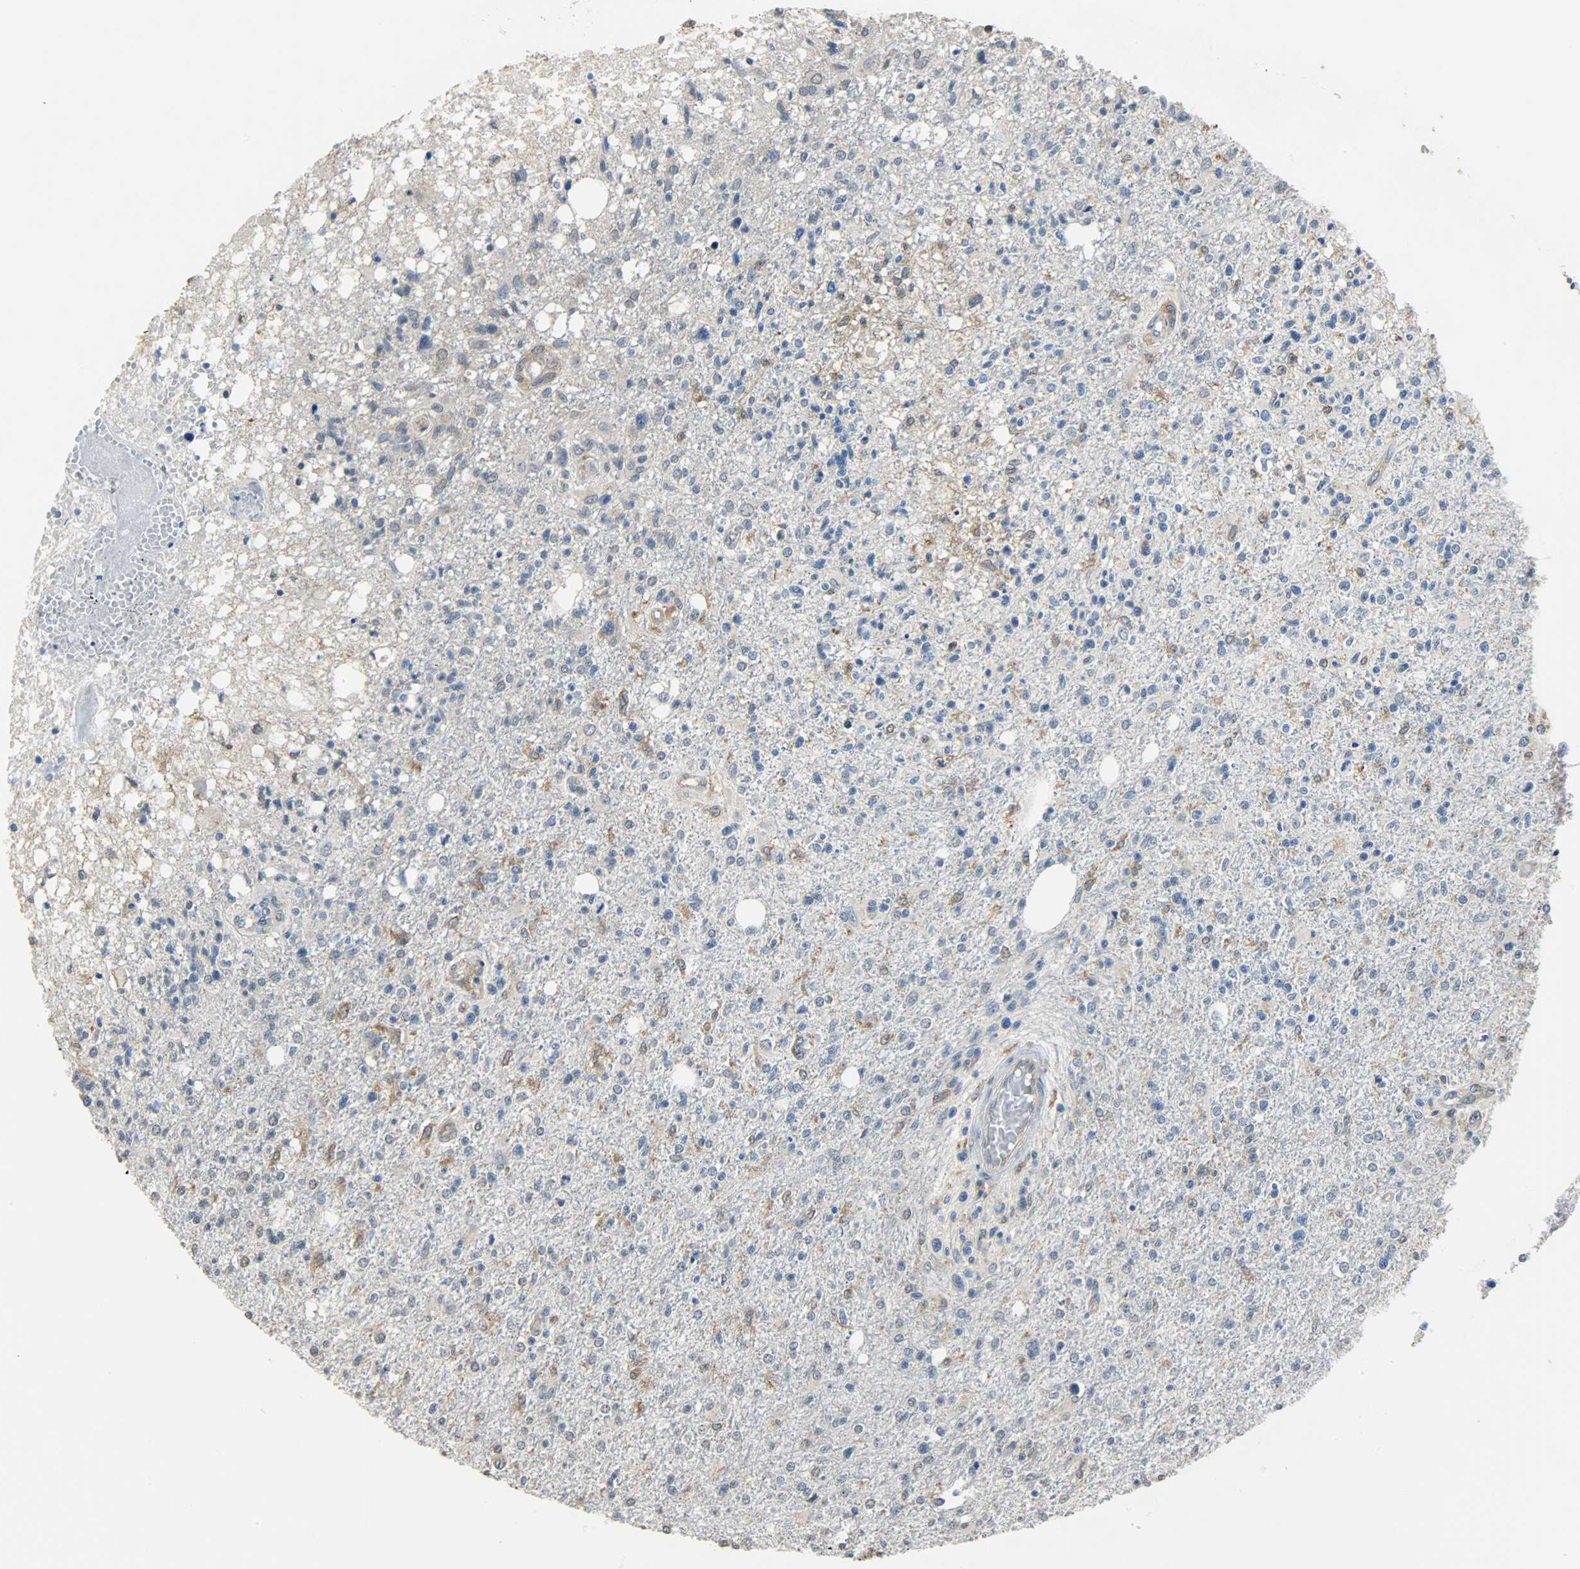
{"staining": {"intensity": "moderate", "quantity": "25%-75%", "location": "cytoplasmic/membranous"}, "tissue": "glioma", "cell_type": "Tumor cells", "image_type": "cancer", "snomed": [{"axis": "morphology", "description": "Glioma, malignant, High grade"}, {"axis": "topography", "description": "Cerebral cortex"}], "caption": "A micrograph of human malignant high-grade glioma stained for a protein displays moderate cytoplasmic/membranous brown staining in tumor cells.", "gene": "TRIM21", "patient": {"sex": "male", "age": 76}}